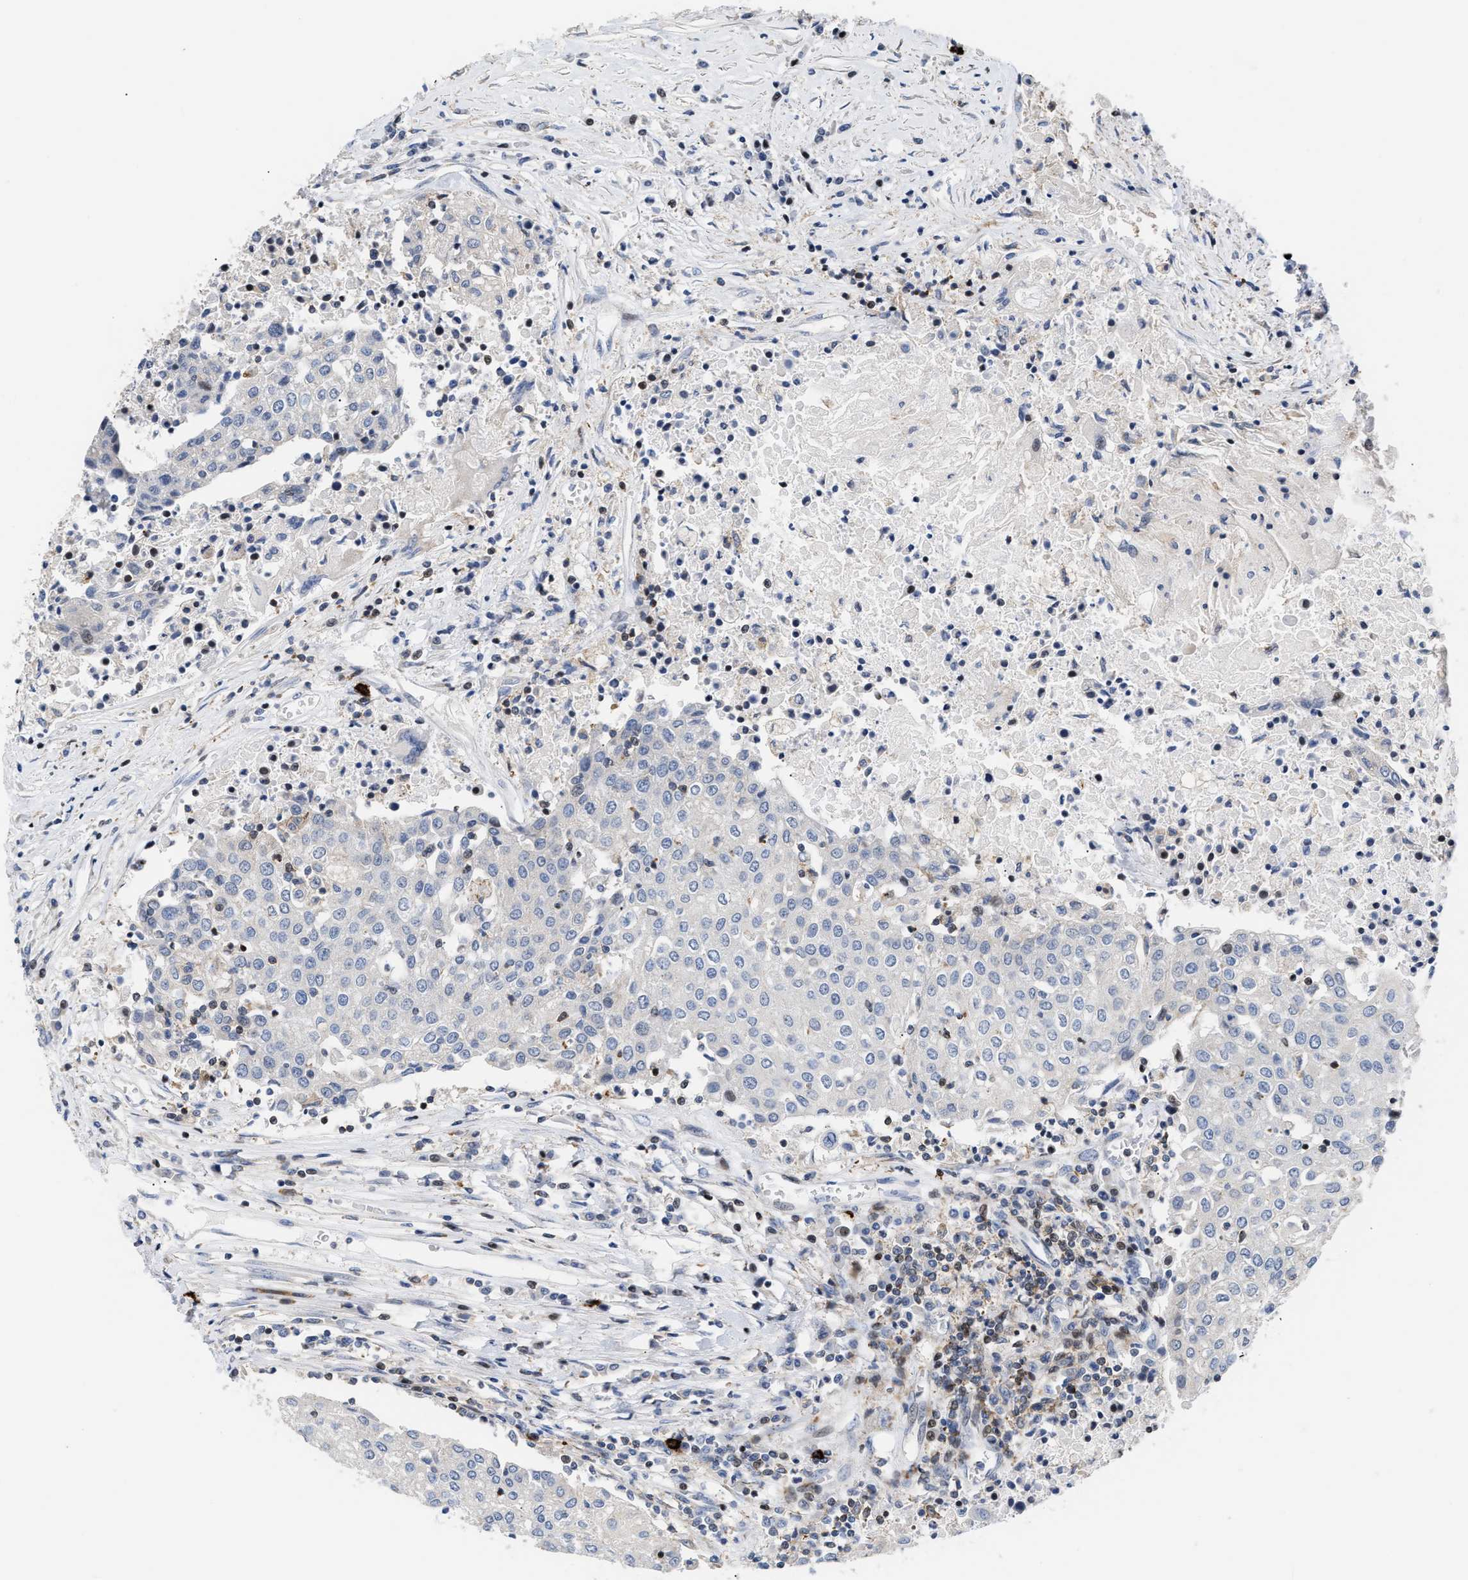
{"staining": {"intensity": "negative", "quantity": "none", "location": "none"}, "tissue": "urothelial cancer", "cell_type": "Tumor cells", "image_type": "cancer", "snomed": [{"axis": "morphology", "description": "Urothelial carcinoma, High grade"}, {"axis": "topography", "description": "Urinary bladder"}], "caption": "Tumor cells are negative for protein expression in human high-grade urothelial carcinoma.", "gene": "ATP9A", "patient": {"sex": "female", "age": 85}}